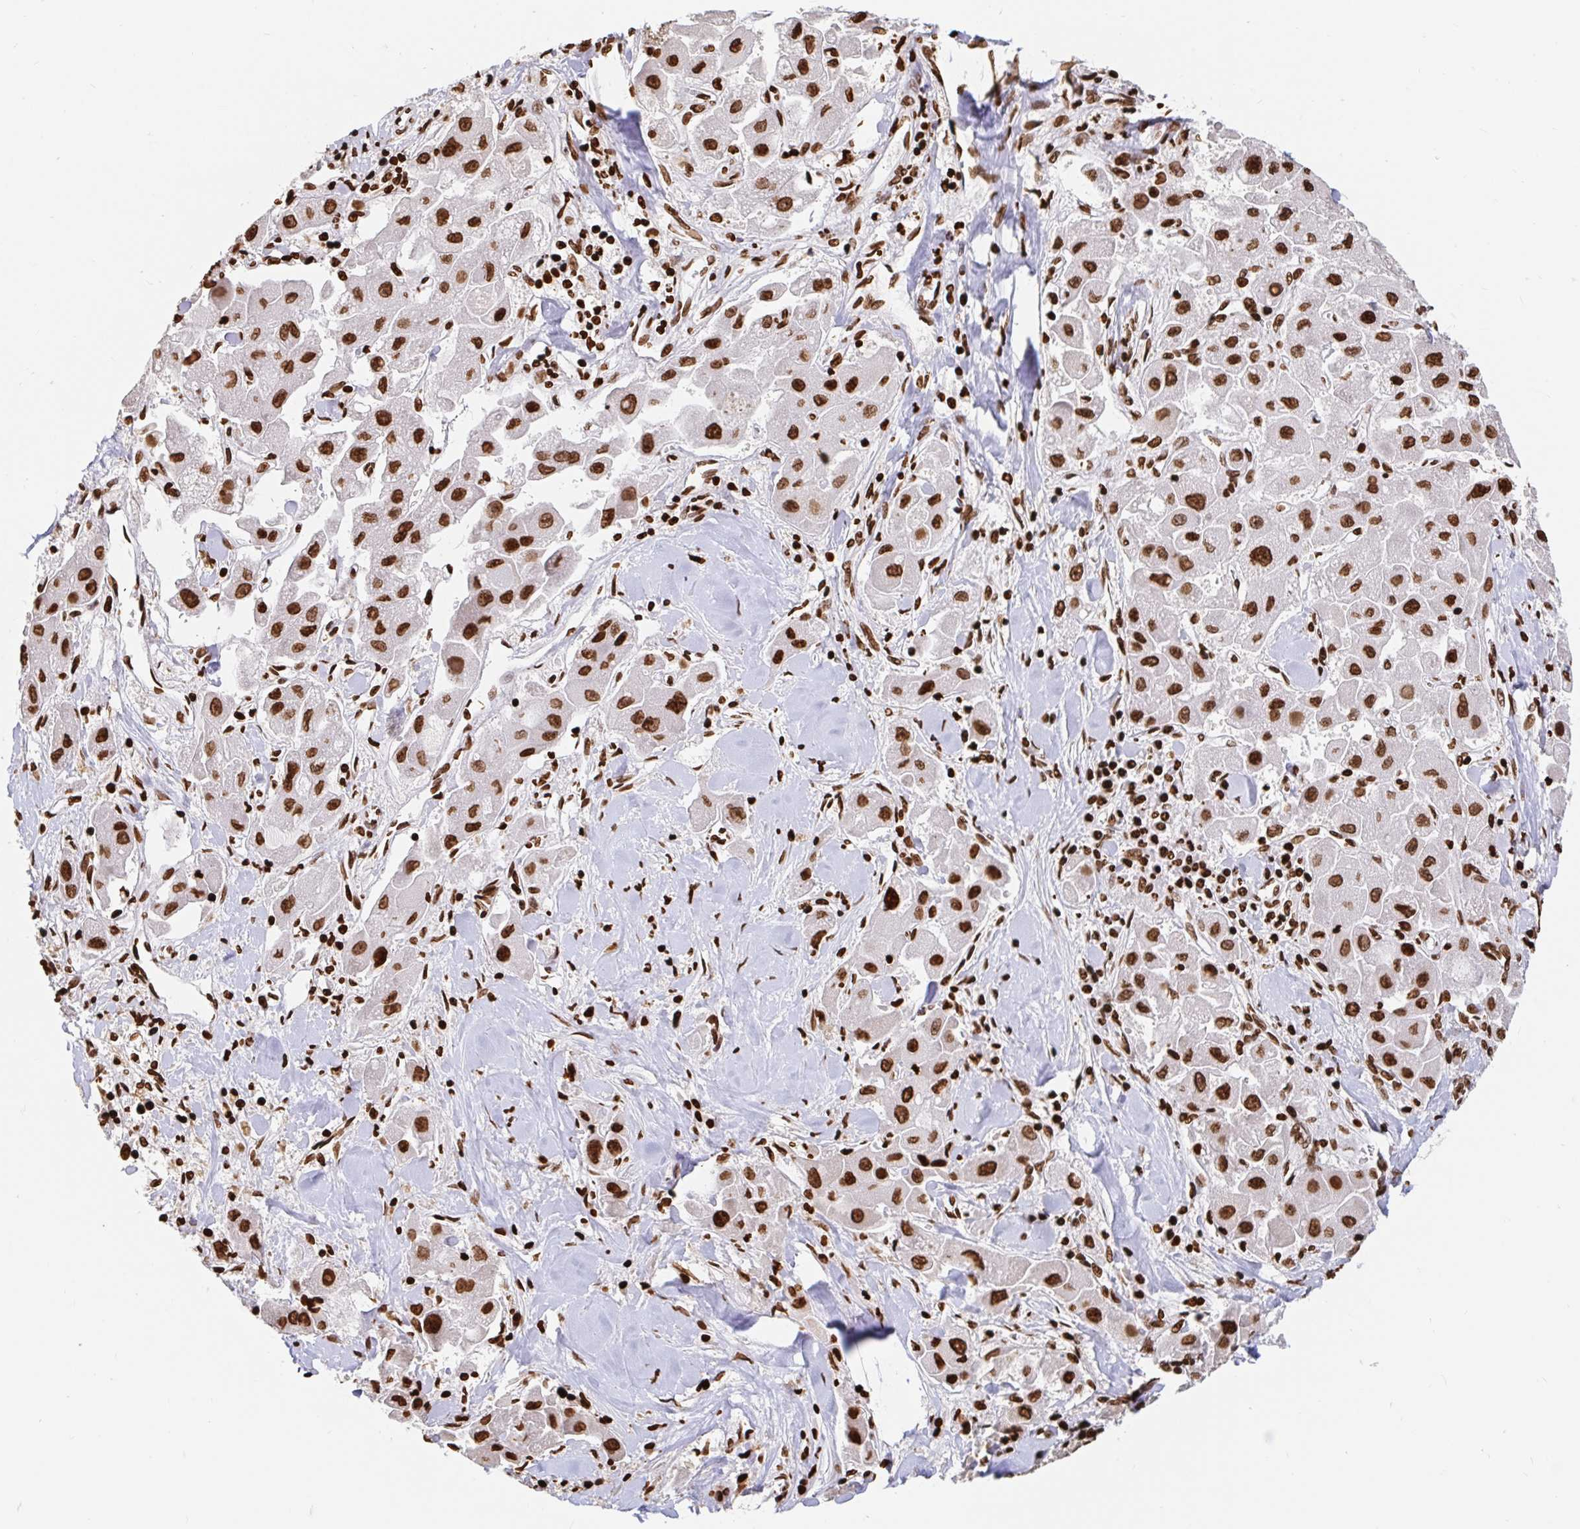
{"staining": {"intensity": "strong", "quantity": ">75%", "location": "nuclear"}, "tissue": "liver cancer", "cell_type": "Tumor cells", "image_type": "cancer", "snomed": [{"axis": "morphology", "description": "Carcinoma, Hepatocellular, NOS"}, {"axis": "topography", "description": "Liver"}], "caption": "The histopathology image shows staining of hepatocellular carcinoma (liver), revealing strong nuclear protein positivity (brown color) within tumor cells.", "gene": "H2BC5", "patient": {"sex": "male", "age": 24}}